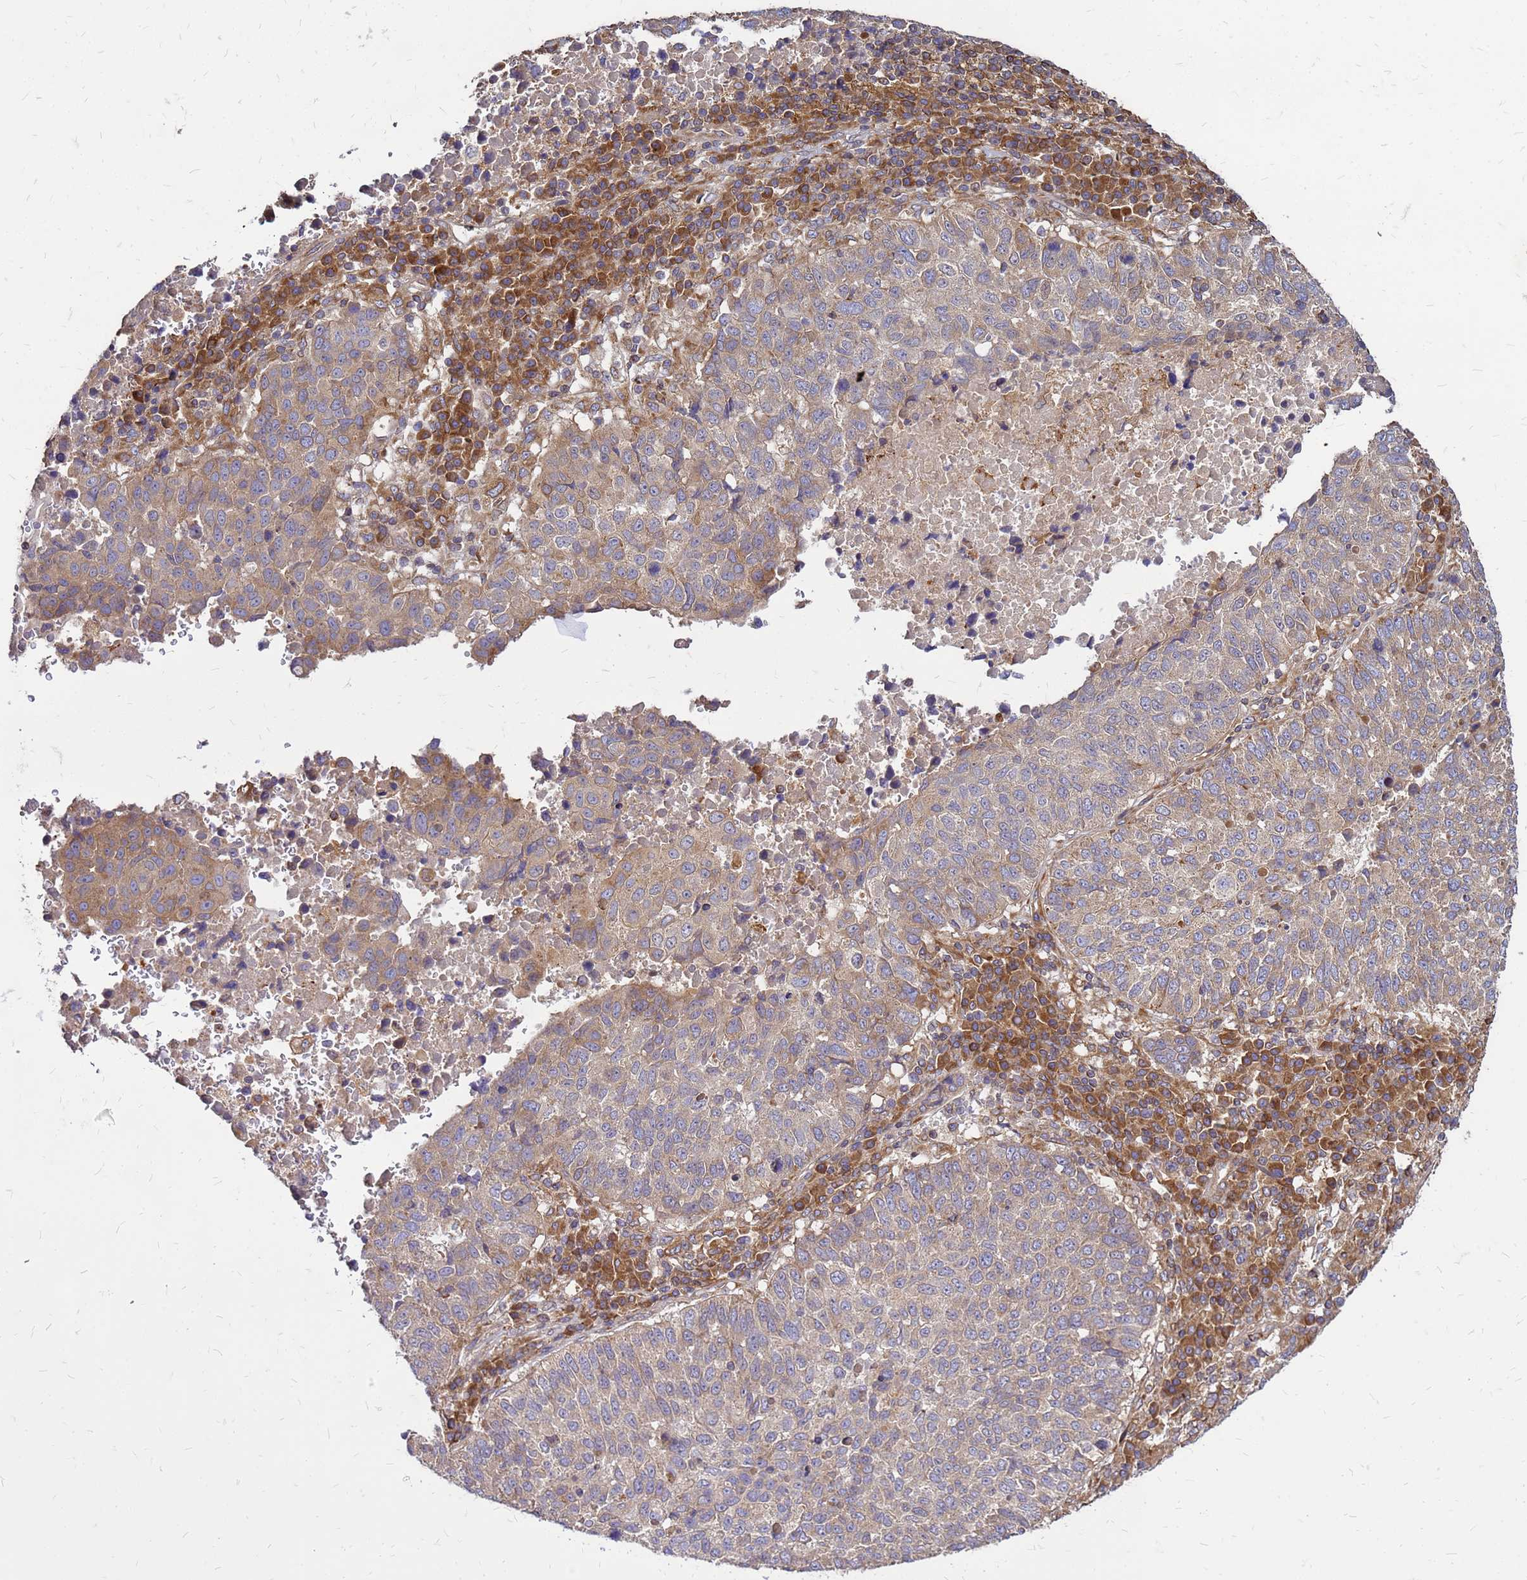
{"staining": {"intensity": "weak", "quantity": "<25%", "location": "cytoplasmic/membranous"}, "tissue": "lung cancer", "cell_type": "Tumor cells", "image_type": "cancer", "snomed": [{"axis": "morphology", "description": "Squamous cell carcinoma, NOS"}, {"axis": "topography", "description": "Lung"}], "caption": "Protein analysis of lung cancer (squamous cell carcinoma) displays no significant positivity in tumor cells.", "gene": "CYBC1", "patient": {"sex": "male", "age": 73}}